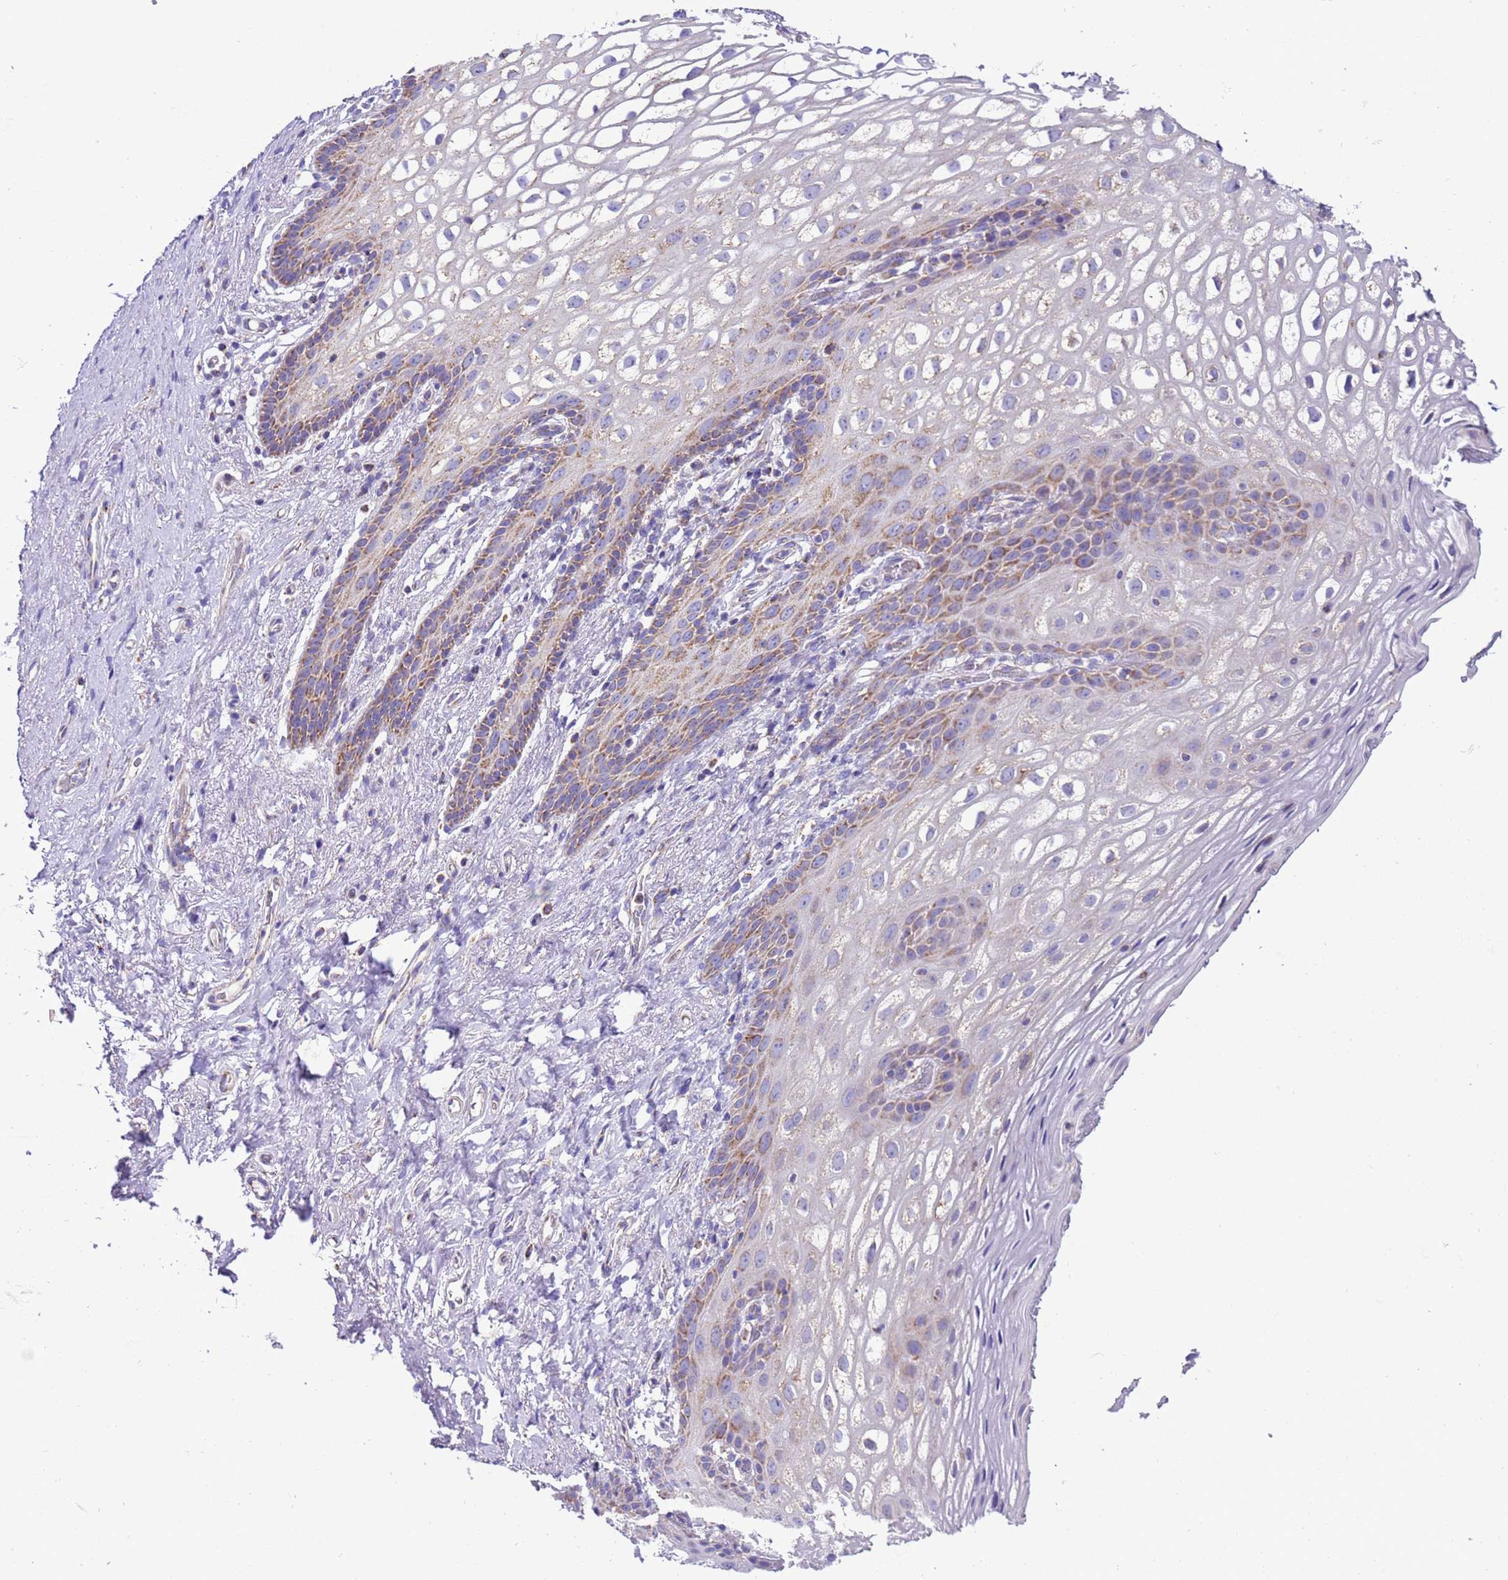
{"staining": {"intensity": "moderate", "quantity": "<25%", "location": "cytoplasmic/membranous"}, "tissue": "vagina", "cell_type": "Squamous epithelial cells", "image_type": "normal", "snomed": [{"axis": "morphology", "description": "Normal tissue, NOS"}, {"axis": "topography", "description": "Vagina"}, {"axis": "topography", "description": "Peripheral nerve tissue"}], "caption": "Immunohistochemistry (IHC) of benign human vagina demonstrates low levels of moderate cytoplasmic/membranous expression in approximately <25% of squamous epithelial cells. Nuclei are stained in blue.", "gene": "RNF165", "patient": {"sex": "female", "age": 71}}